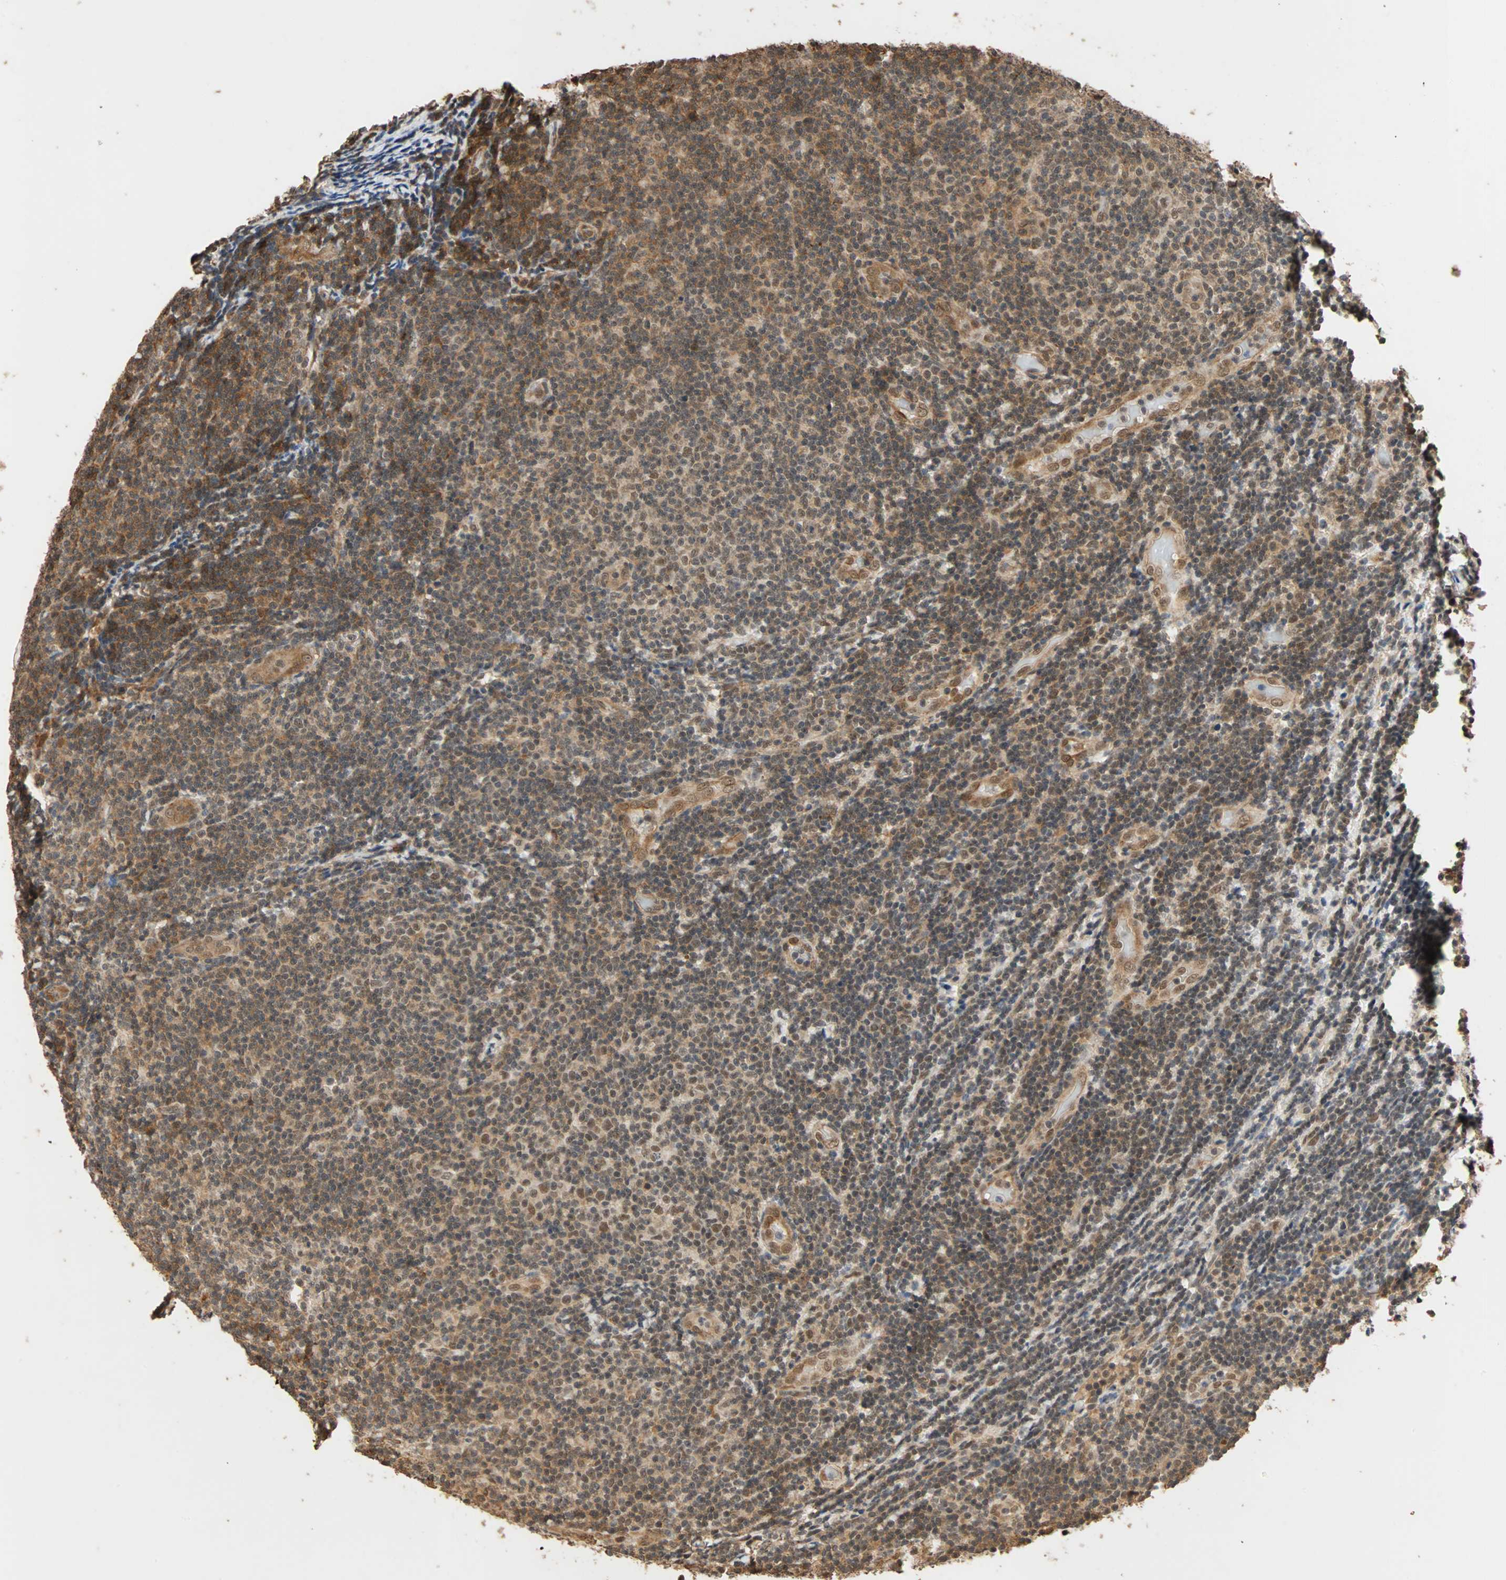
{"staining": {"intensity": "moderate", "quantity": ">75%", "location": "cytoplasmic/membranous,nuclear"}, "tissue": "lymphoma", "cell_type": "Tumor cells", "image_type": "cancer", "snomed": [{"axis": "morphology", "description": "Malignant lymphoma, non-Hodgkin's type, Low grade"}, {"axis": "topography", "description": "Lymph node"}], "caption": "An immunohistochemistry (IHC) micrograph of tumor tissue is shown. Protein staining in brown shows moderate cytoplasmic/membranous and nuclear positivity in lymphoma within tumor cells. The staining was performed using DAB to visualize the protein expression in brown, while the nuclei were stained in blue with hematoxylin (Magnification: 20x).", "gene": "CDC5L", "patient": {"sex": "male", "age": 83}}